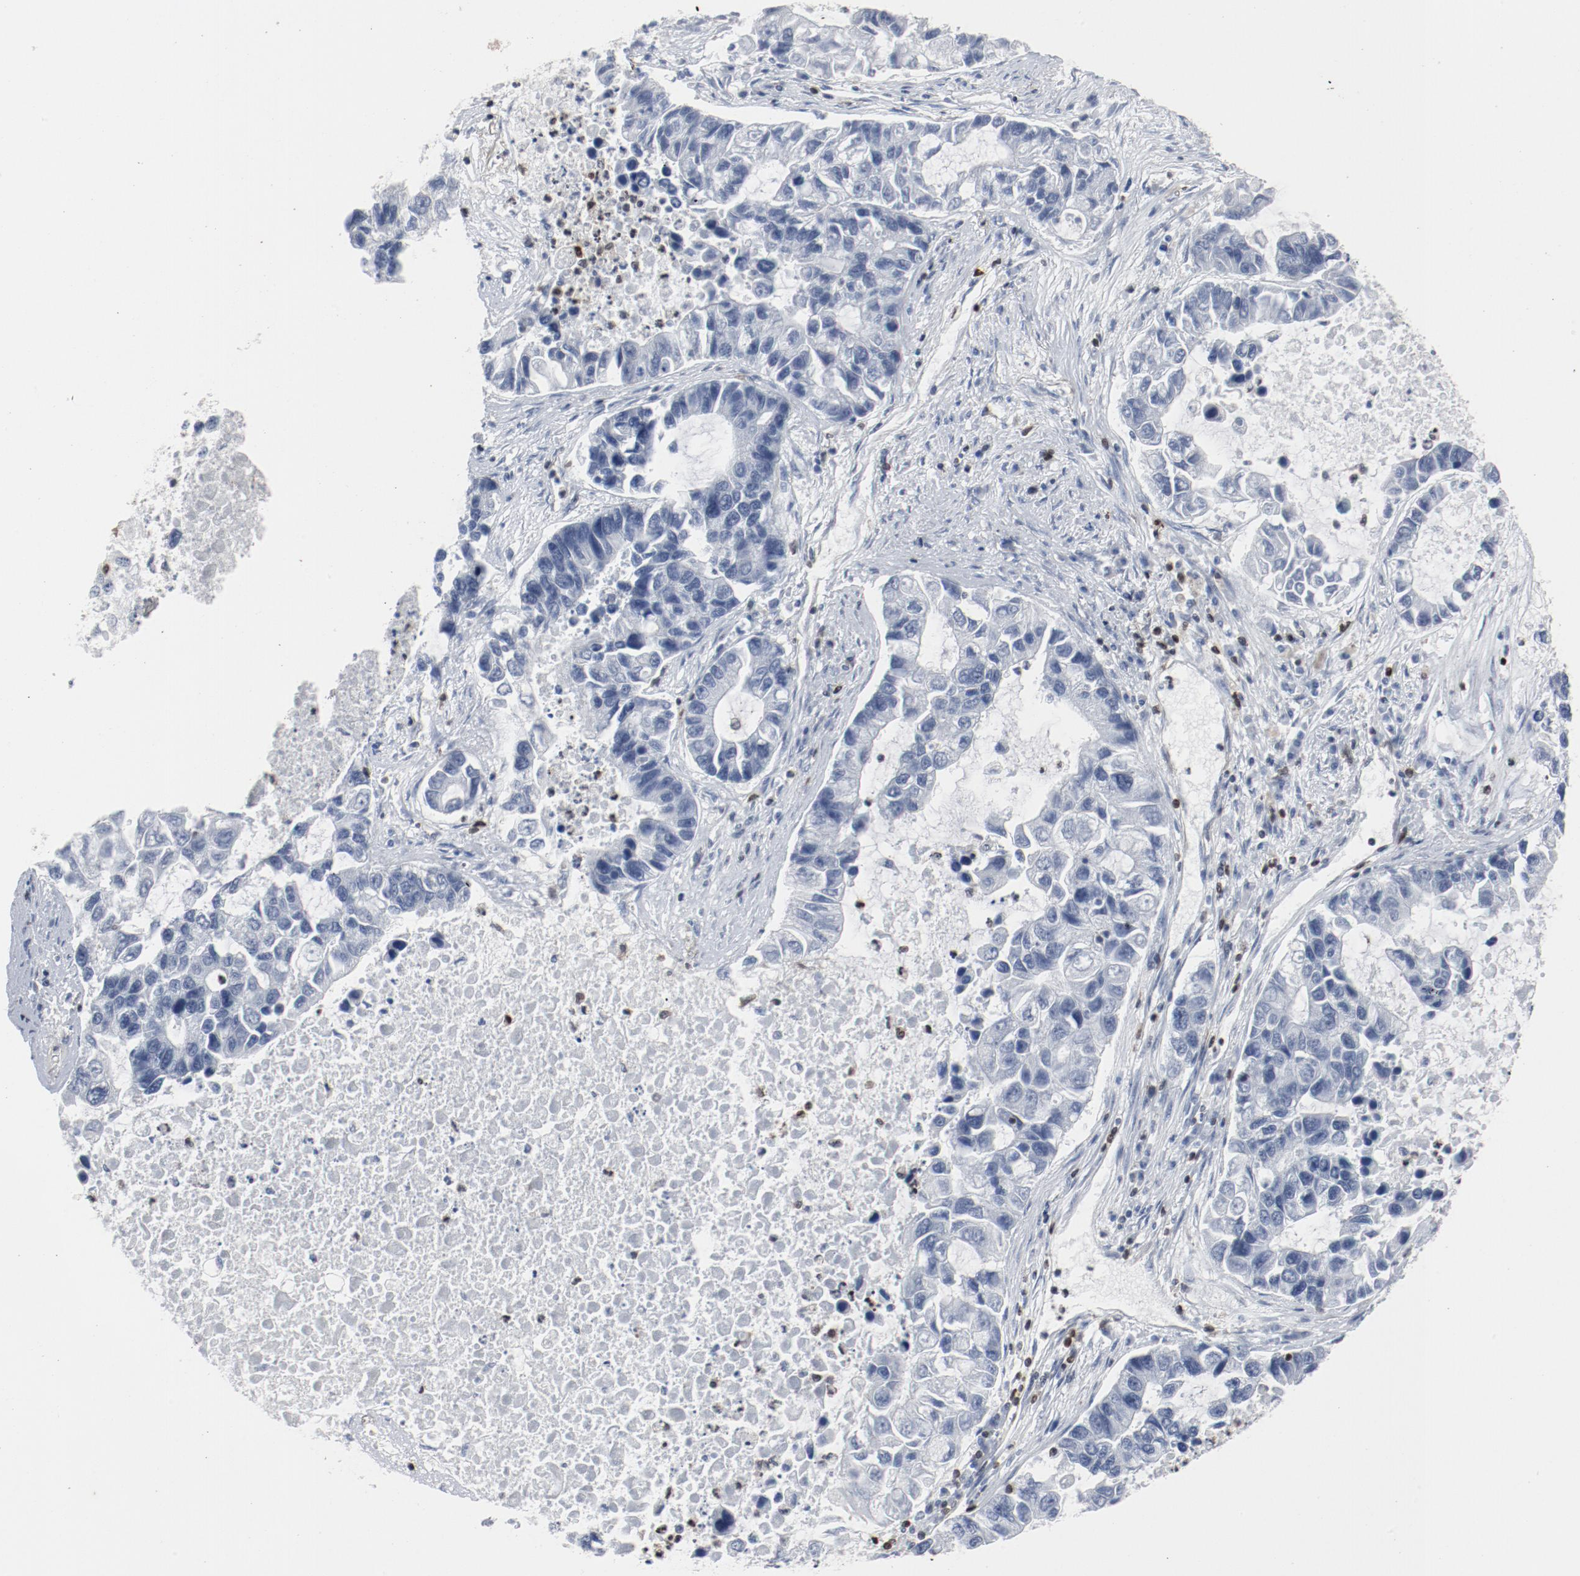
{"staining": {"intensity": "negative", "quantity": "none", "location": "none"}, "tissue": "lung cancer", "cell_type": "Tumor cells", "image_type": "cancer", "snomed": [{"axis": "morphology", "description": "Adenocarcinoma, NOS"}, {"axis": "topography", "description": "Lung"}], "caption": "This is an immunohistochemistry photomicrograph of human lung cancer (adenocarcinoma). There is no staining in tumor cells.", "gene": "LCP2", "patient": {"sex": "female", "age": 51}}